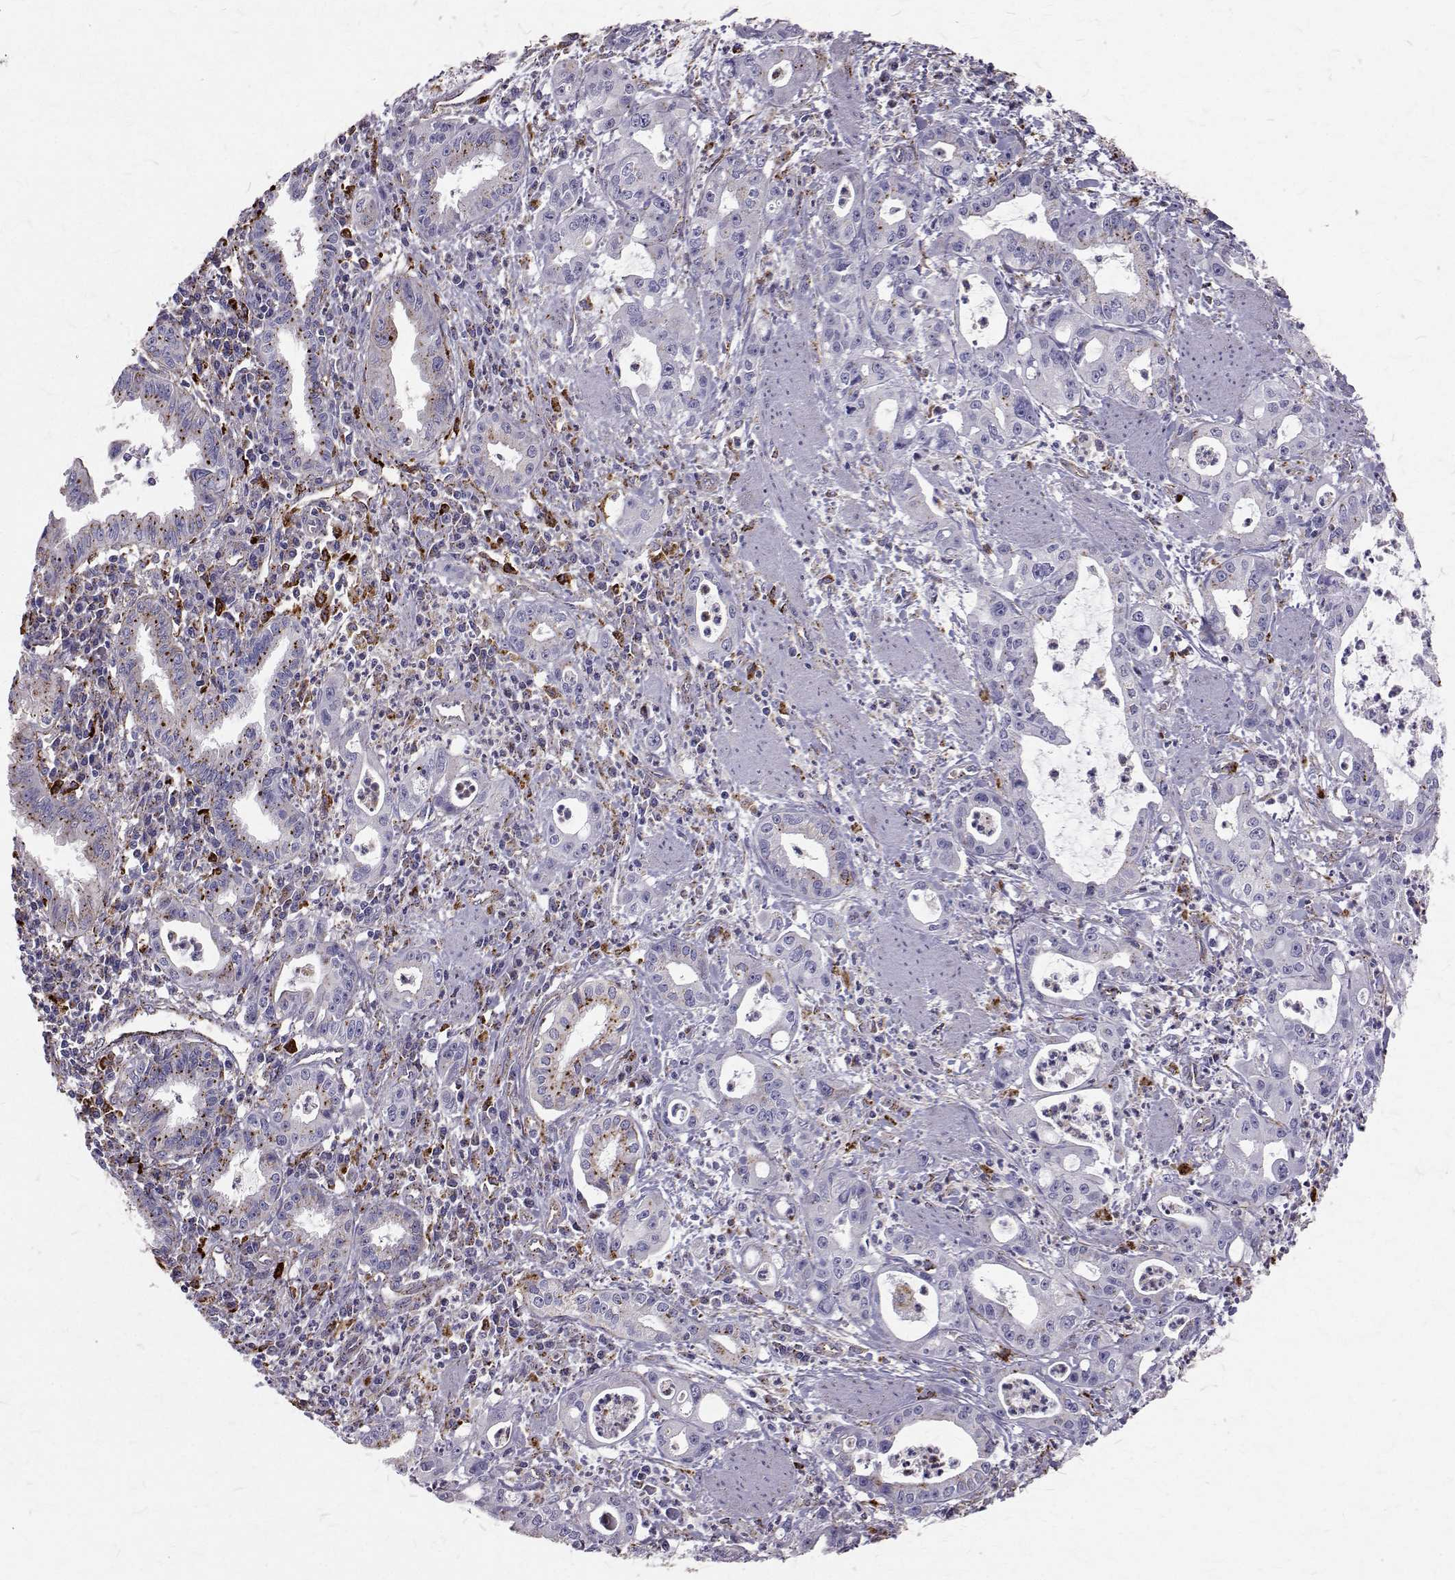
{"staining": {"intensity": "moderate", "quantity": "<25%", "location": "cytoplasmic/membranous"}, "tissue": "pancreatic cancer", "cell_type": "Tumor cells", "image_type": "cancer", "snomed": [{"axis": "morphology", "description": "Adenocarcinoma, NOS"}, {"axis": "topography", "description": "Pancreas"}], "caption": "Immunohistochemistry image of neoplastic tissue: pancreatic cancer stained using immunohistochemistry demonstrates low levels of moderate protein expression localized specifically in the cytoplasmic/membranous of tumor cells, appearing as a cytoplasmic/membranous brown color.", "gene": "TPP1", "patient": {"sex": "male", "age": 72}}